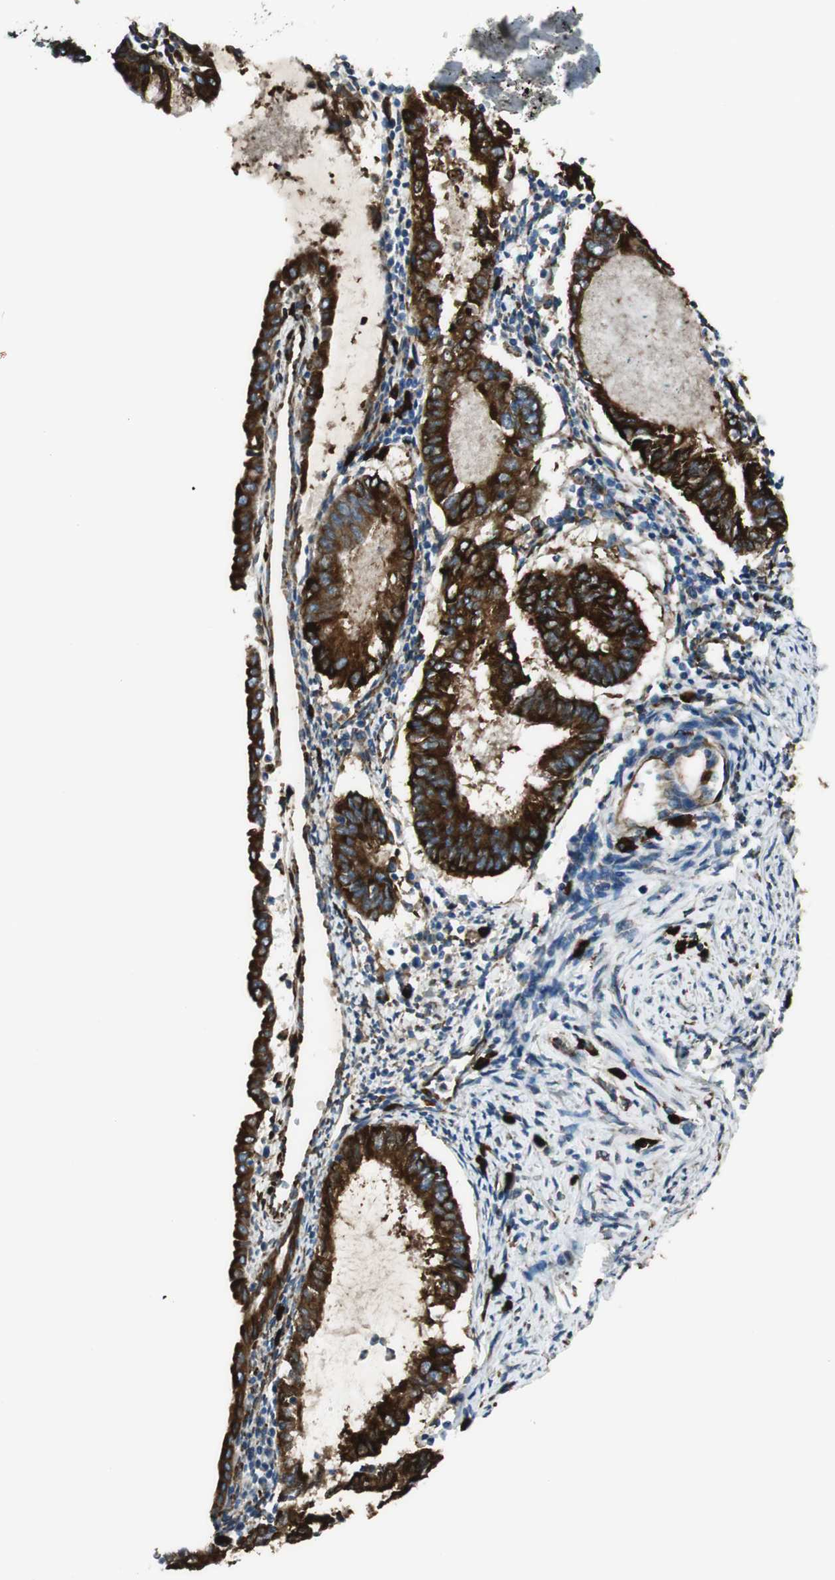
{"staining": {"intensity": "strong", "quantity": ">75%", "location": "cytoplasmic/membranous"}, "tissue": "endometrial cancer", "cell_type": "Tumor cells", "image_type": "cancer", "snomed": [{"axis": "morphology", "description": "Adenocarcinoma, NOS"}, {"axis": "topography", "description": "Endometrium"}], "caption": "Endometrial adenocarcinoma stained with immunohistochemistry shows strong cytoplasmic/membranous positivity in approximately >75% of tumor cells.", "gene": "RRBP1", "patient": {"sex": "female", "age": 86}}